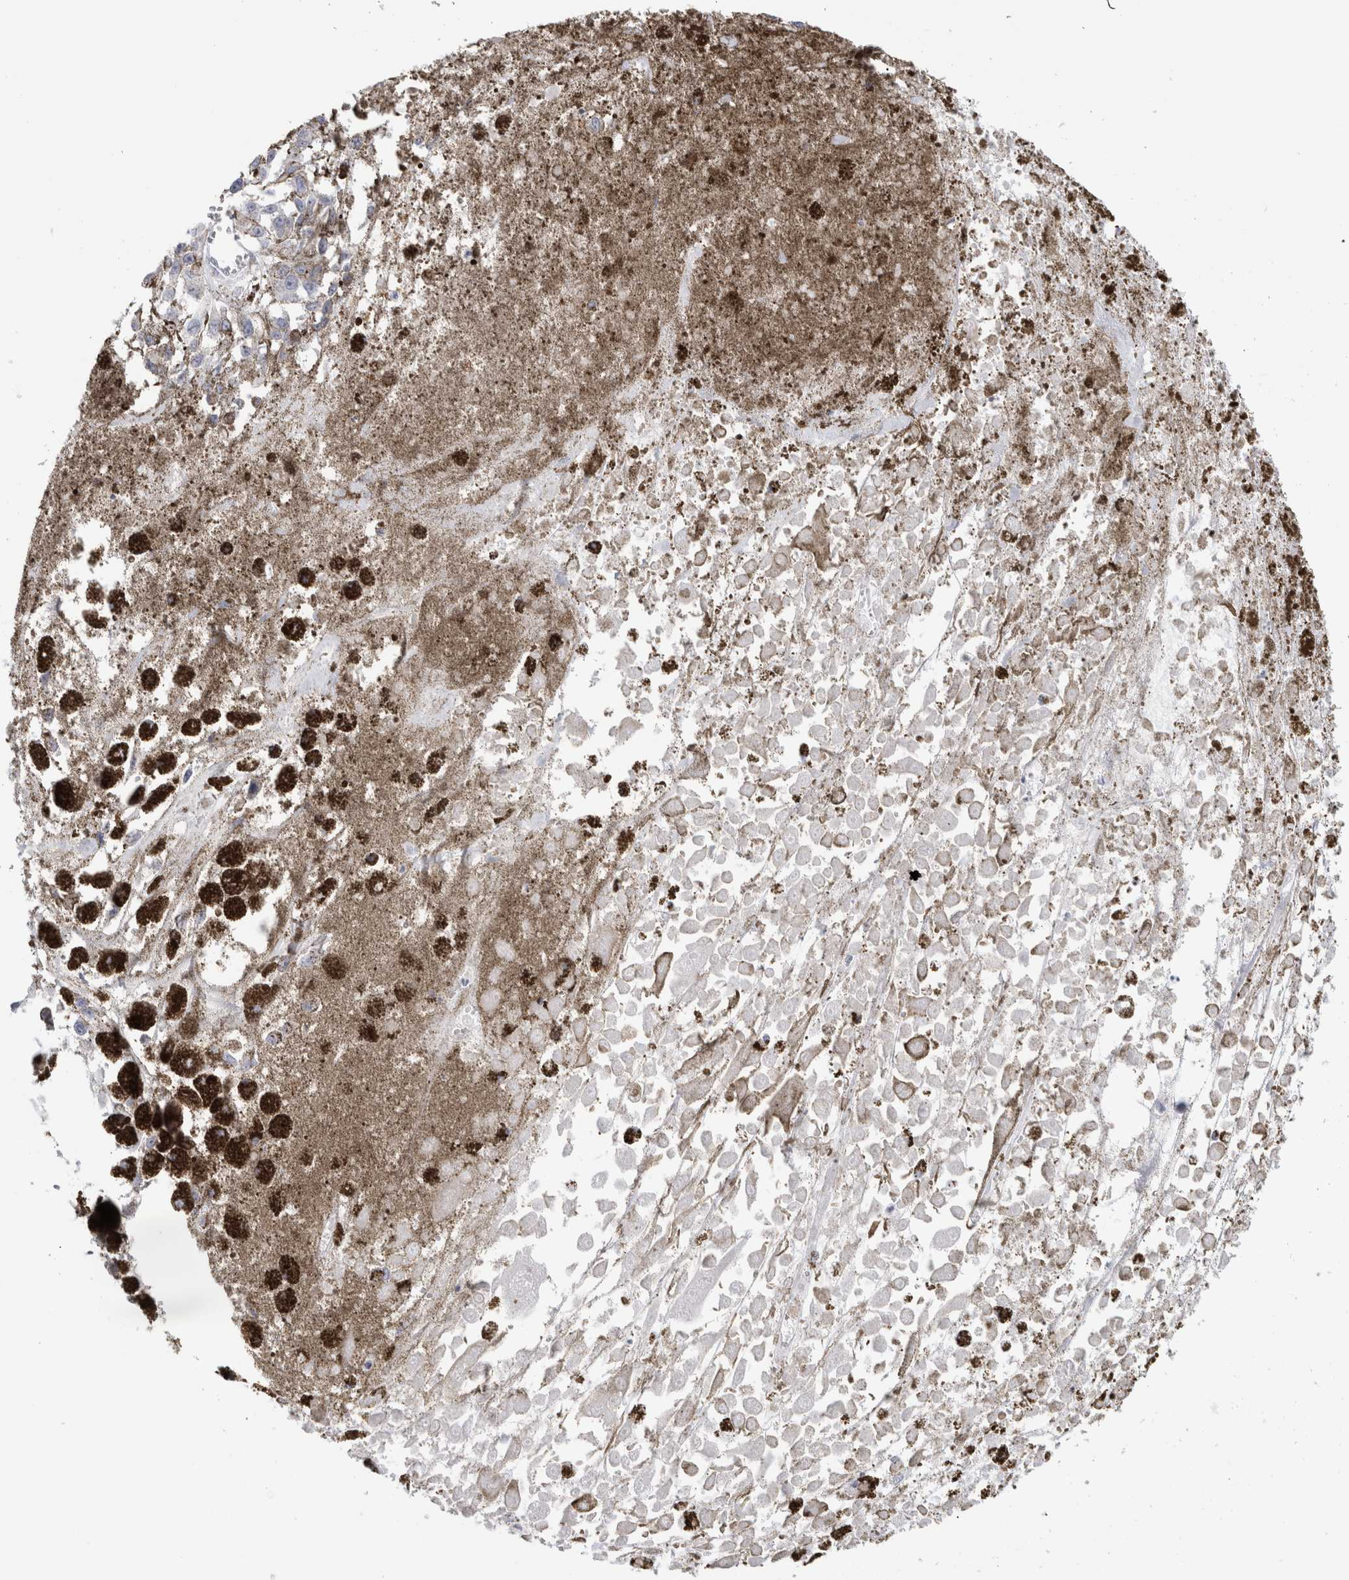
{"staining": {"intensity": "negative", "quantity": "none", "location": "none"}, "tissue": "melanoma", "cell_type": "Tumor cells", "image_type": "cancer", "snomed": [{"axis": "morphology", "description": "Malignant melanoma, Metastatic site"}, {"axis": "topography", "description": "Lymph node"}], "caption": "The micrograph reveals no staining of tumor cells in malignant melanoma (metastatic site).", "gene": "CD38", "patient": {"sex": "male", "age": 59}}